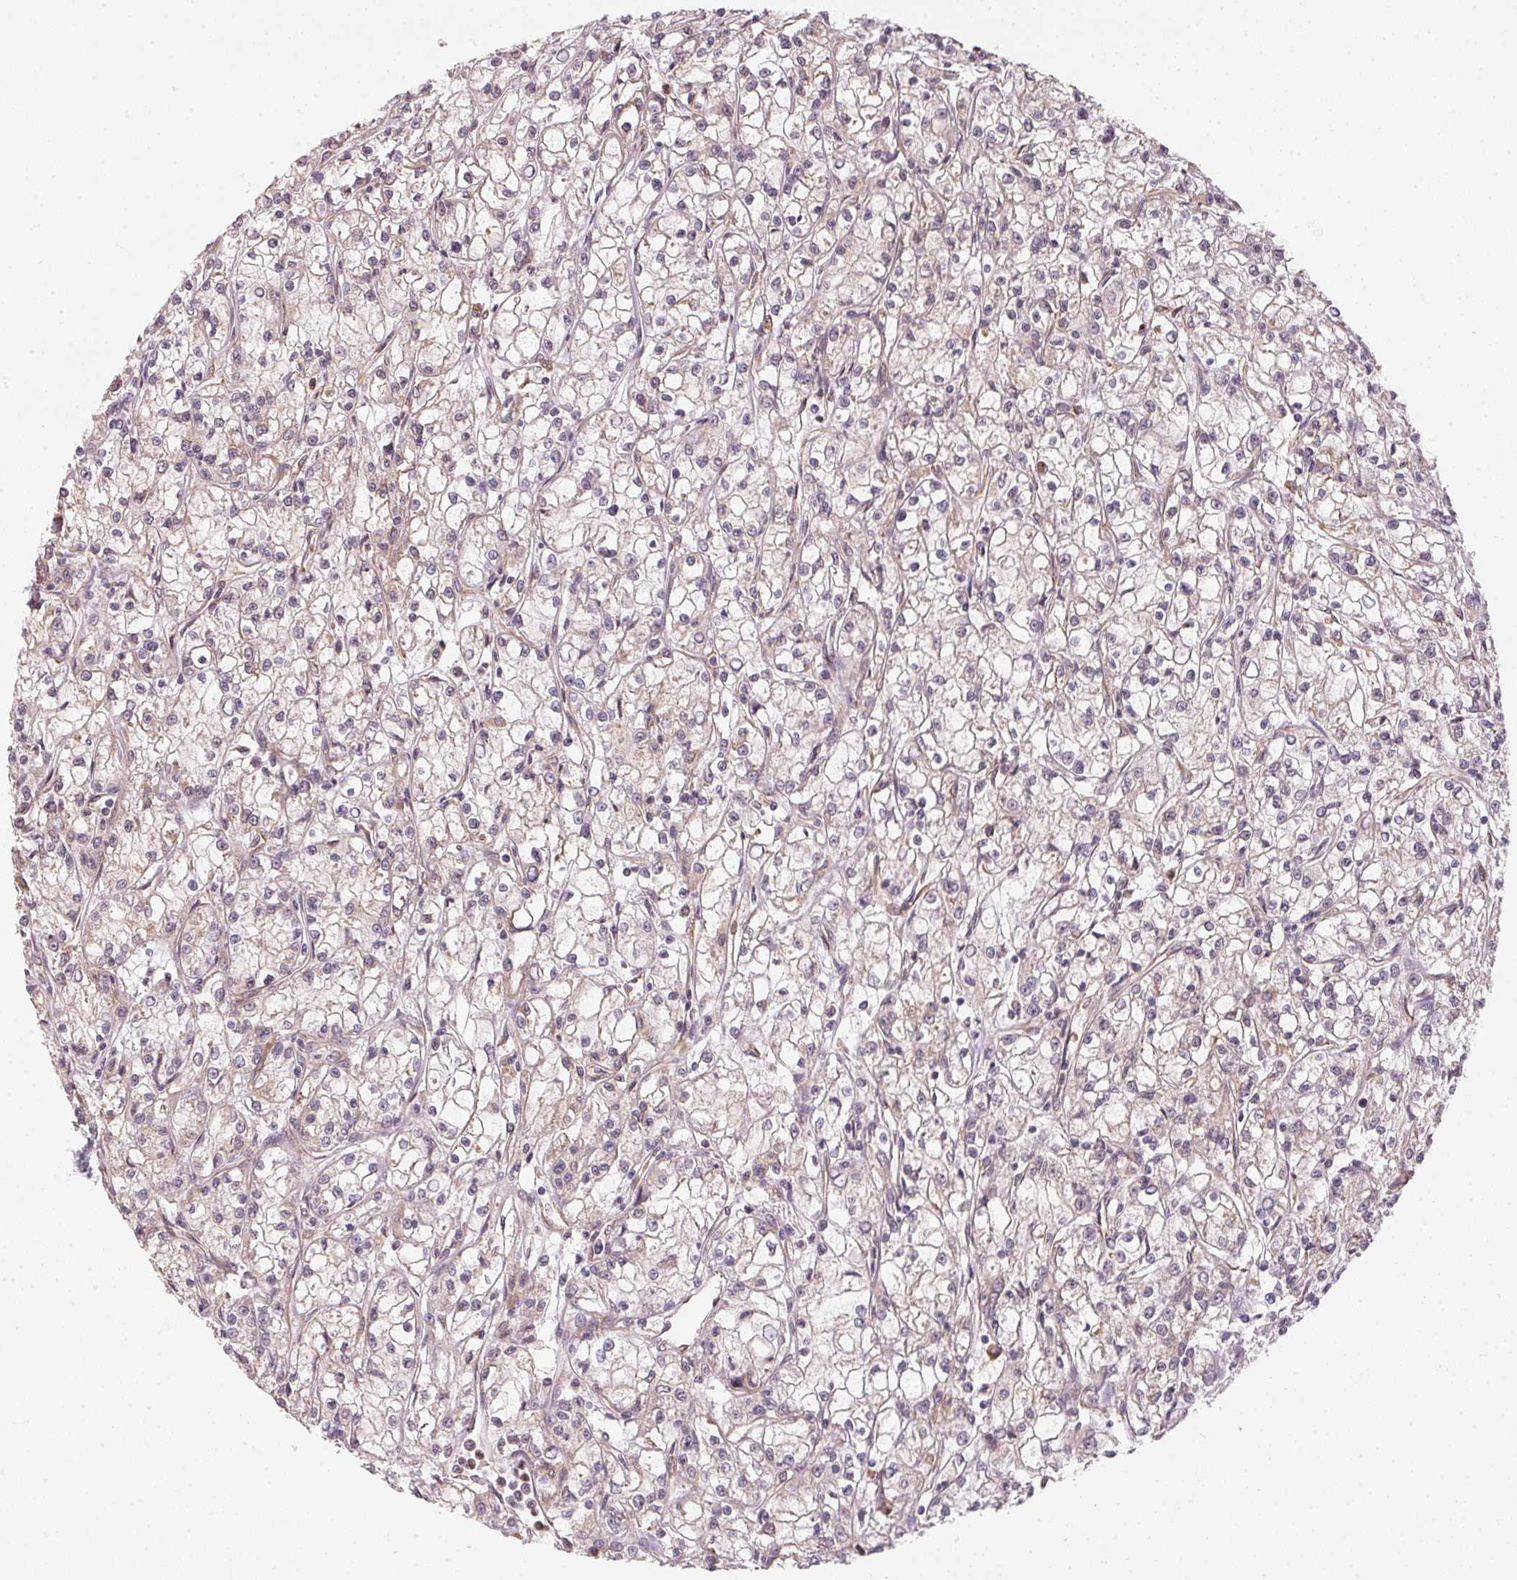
{"staining": {"intensity": "negative", "quantity": "none", "location": "none"}, "tissue": "renal cancer", "cell_type": "Tumor cells", "image_type": "cancer", "snomed": [{"axis": "morphology", "description": "Adenocarcinoma, NOS"}, {"axis": "topography", "description": "Kidney"}], "caption": "This is an immunohistochemistry photomicrograph of human adenocarcinoma (renal). There is no expression in tumor cells.", "gene": "STRN4", "patient": {"sex": "female", "age": 59}}